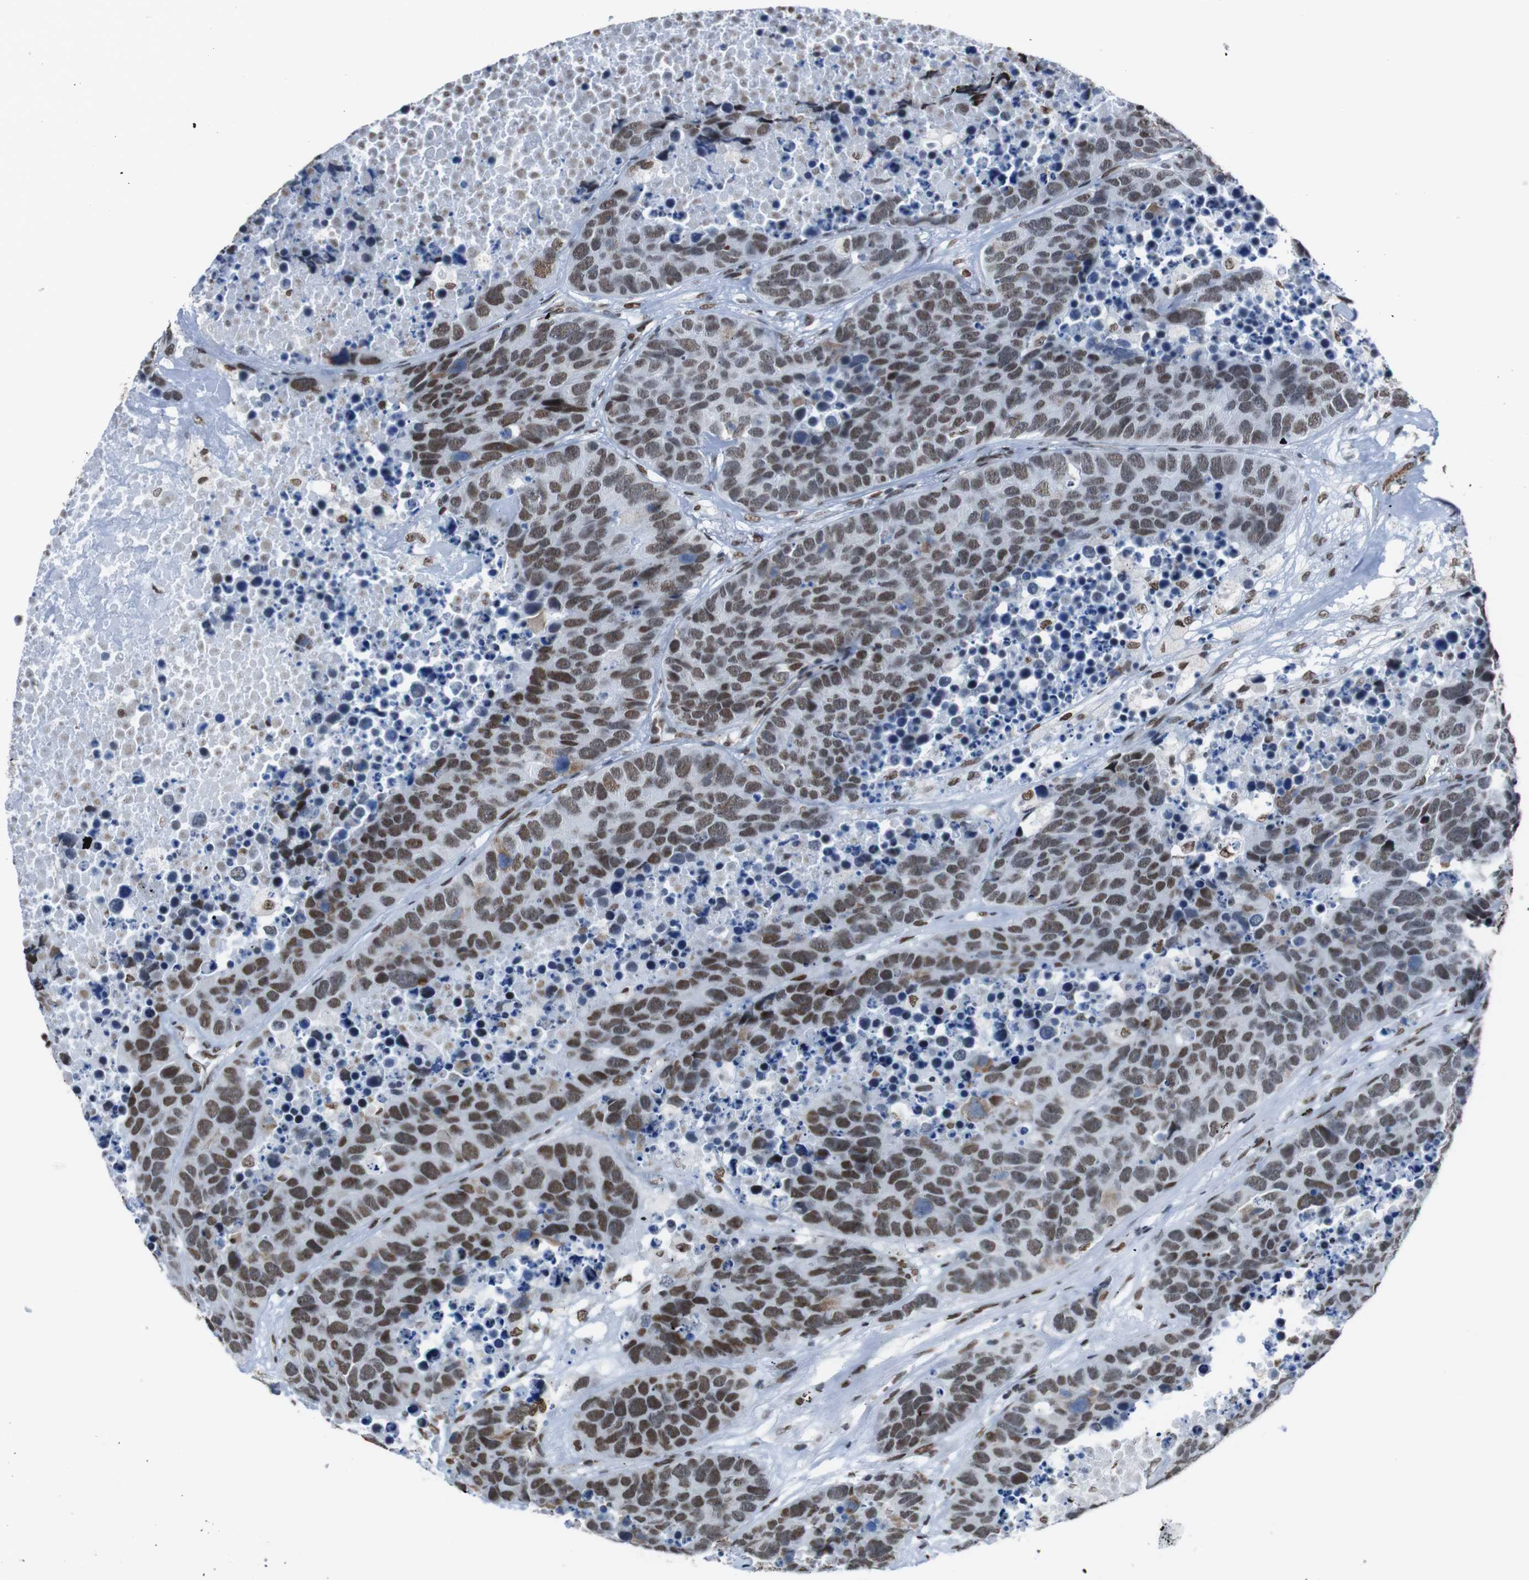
{"staining": {"intensity": "moderate", "quantity": ">75%", "location": "nuclear"}, "tissue": "carcinoid", "cell_type": "Tumor cells", "image_type": "cancer", "snomed": [{"axis": "morphology", "description": "Carcinoid, malignant, NOS"}, {"axis": "topography", "description": "Lung"}], "caption": "Moderate nuclear protein staining is present in approximately >75% of tumor cells in carcinoid.", "gene": "ROMO1", "patient": {"sex": "male", "age": 60}}